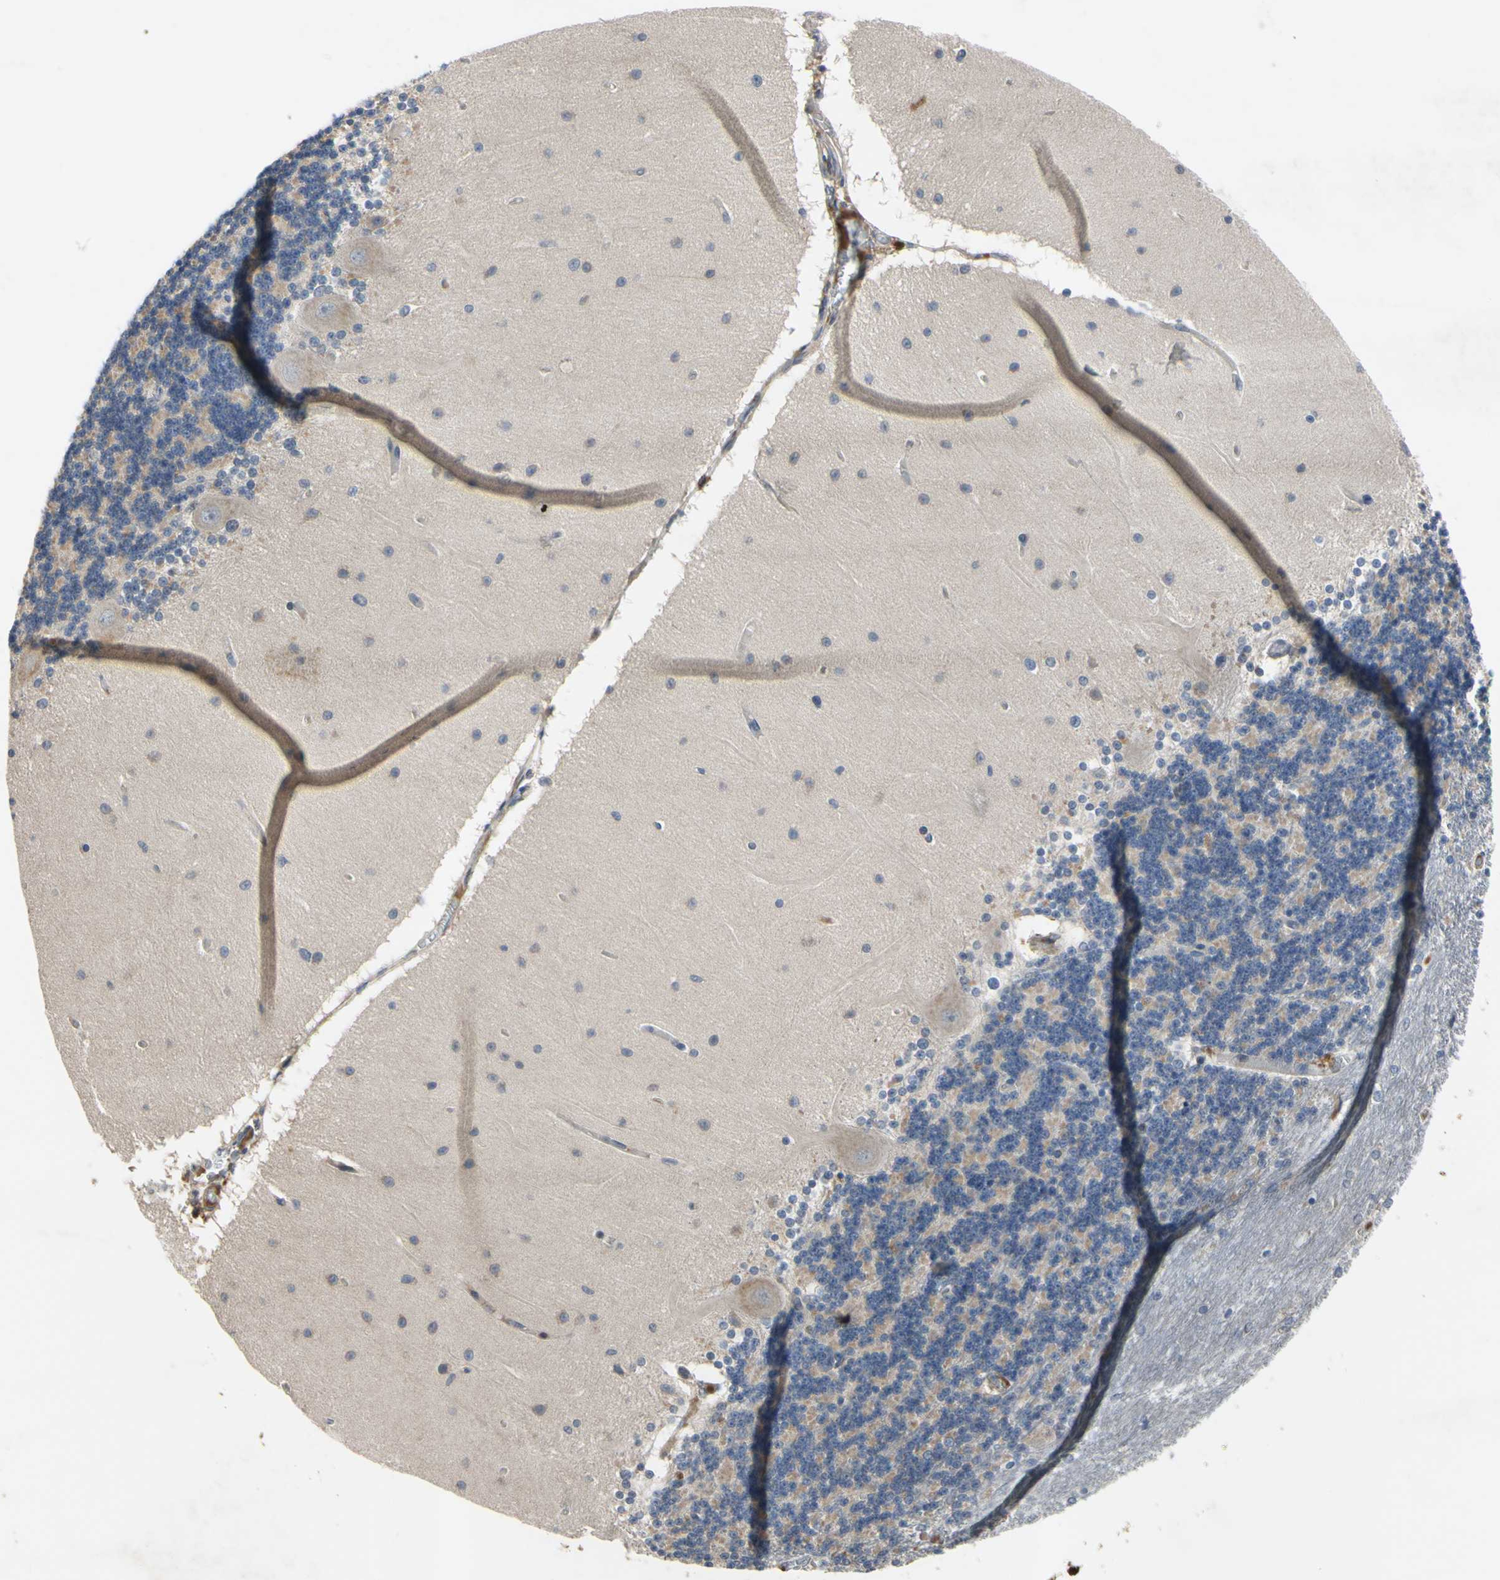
{"staining": {"intensity": "weak", "quantity": "25%-75%", "location": "cytoplasmic/membranous"}, "tissue": "cerebellum", "cell_type": "Cells in granular layer", "image_type": "normal", "snomed": [{"axis": "morphology", "description": "Normal tissue, NOS"}, {"axis": "topography", "description": "Cerebellum"}], "caption": "This photomicrograph shows IHC staining of normal cerebellum, with low weak cytoplasmic/membranous positivity in about 25%-75% of cells in granular layer.", "gene": "XIAP", "patient": {"sex": "female", "age": 54}}